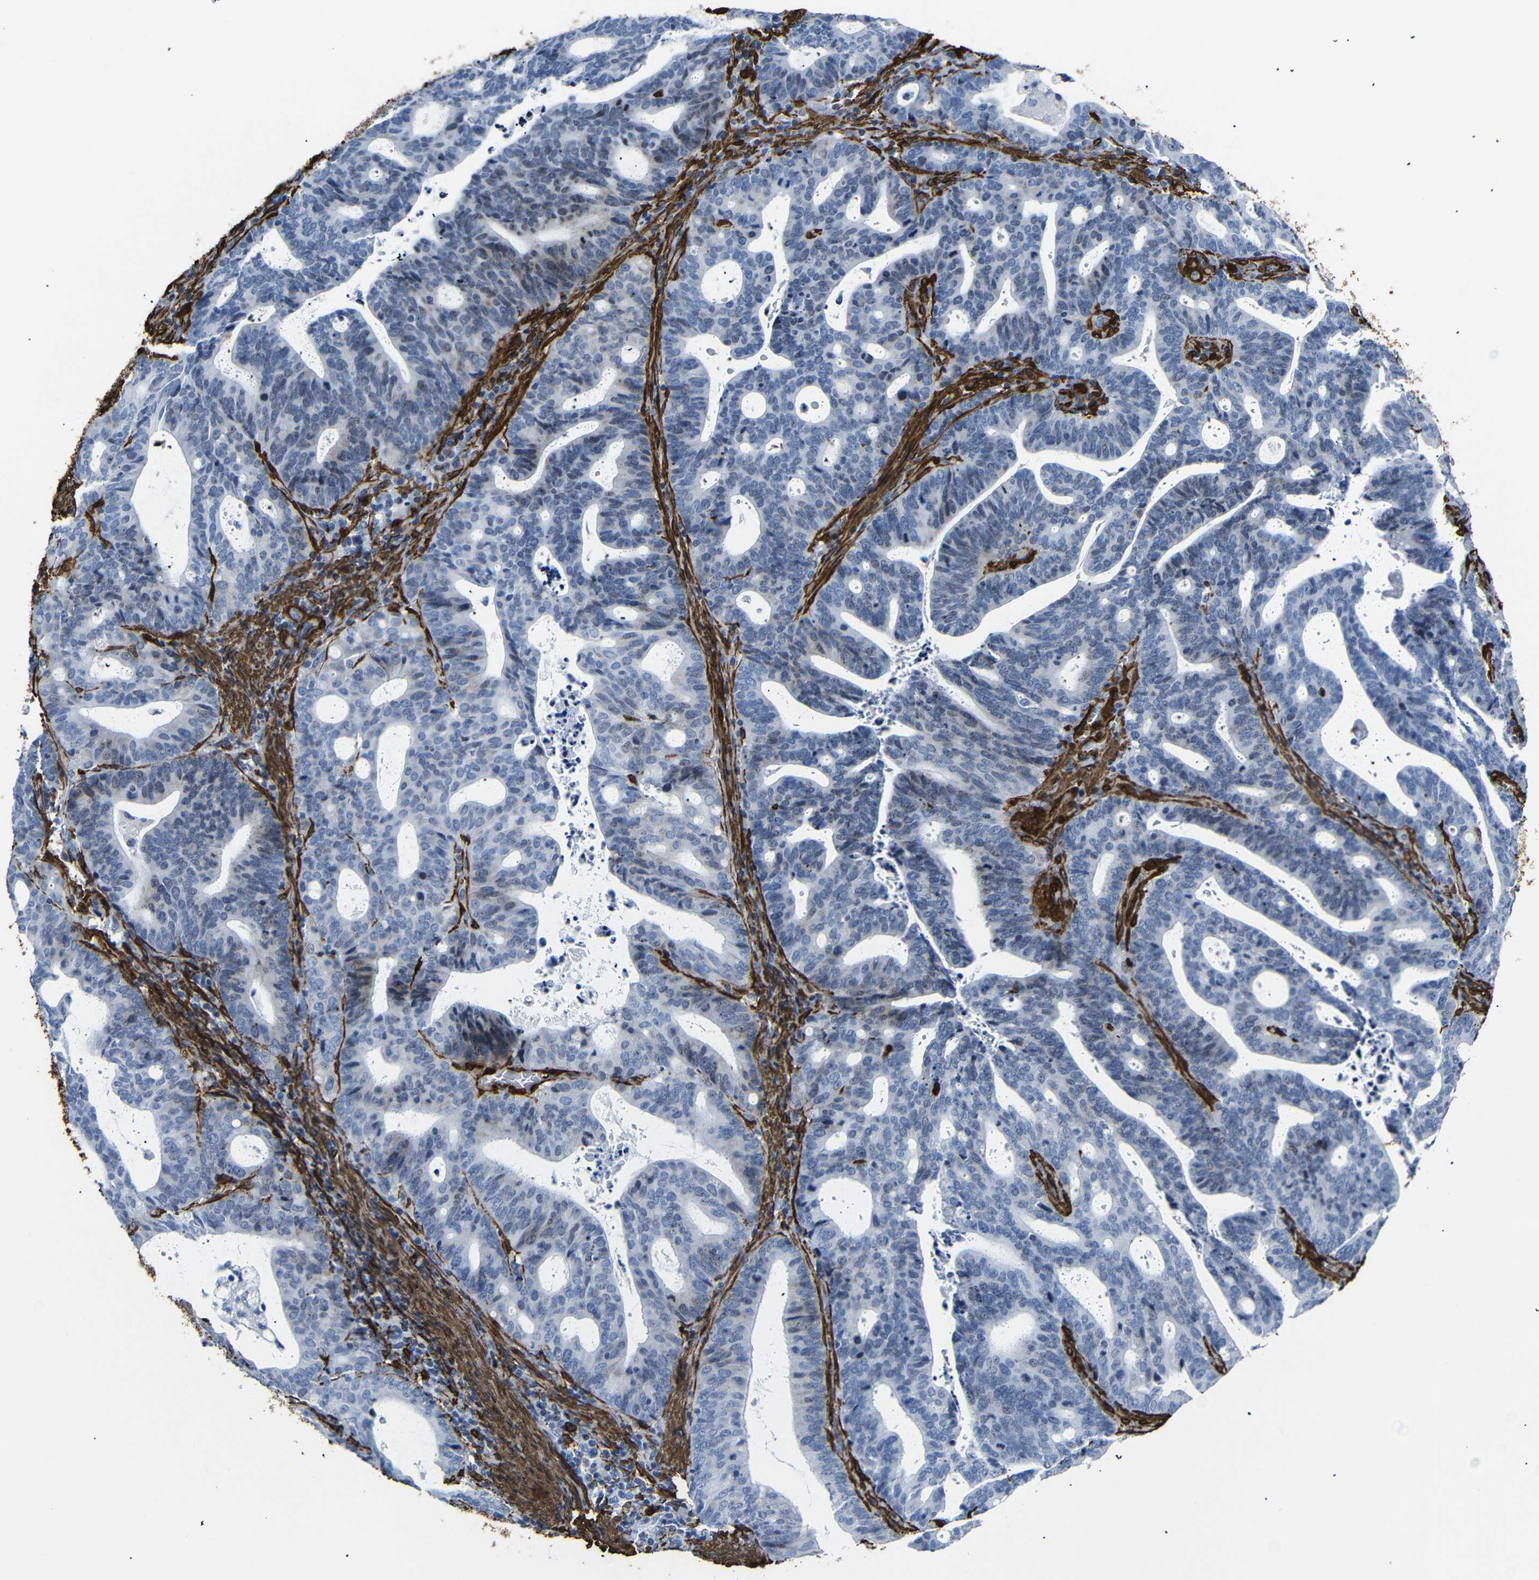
{"staining": {"intensity": "negative", "quantity": "none", "location": "none"}, "tissue": "endometrial cancer", "cell_type": "Tumor cells", "image_type": "cancer", "snomed": [{"axis": "morphology", "description": "Adenocarcinoma, NOS"}, {"axis": "topography", "description": "Uterus"}], "caption": "Protein analysis of endometrial cancer exhibits no significant positivity in tumor cells.", "gene": "ACTA2", "patient": {"sex": "female", "age": 83}}